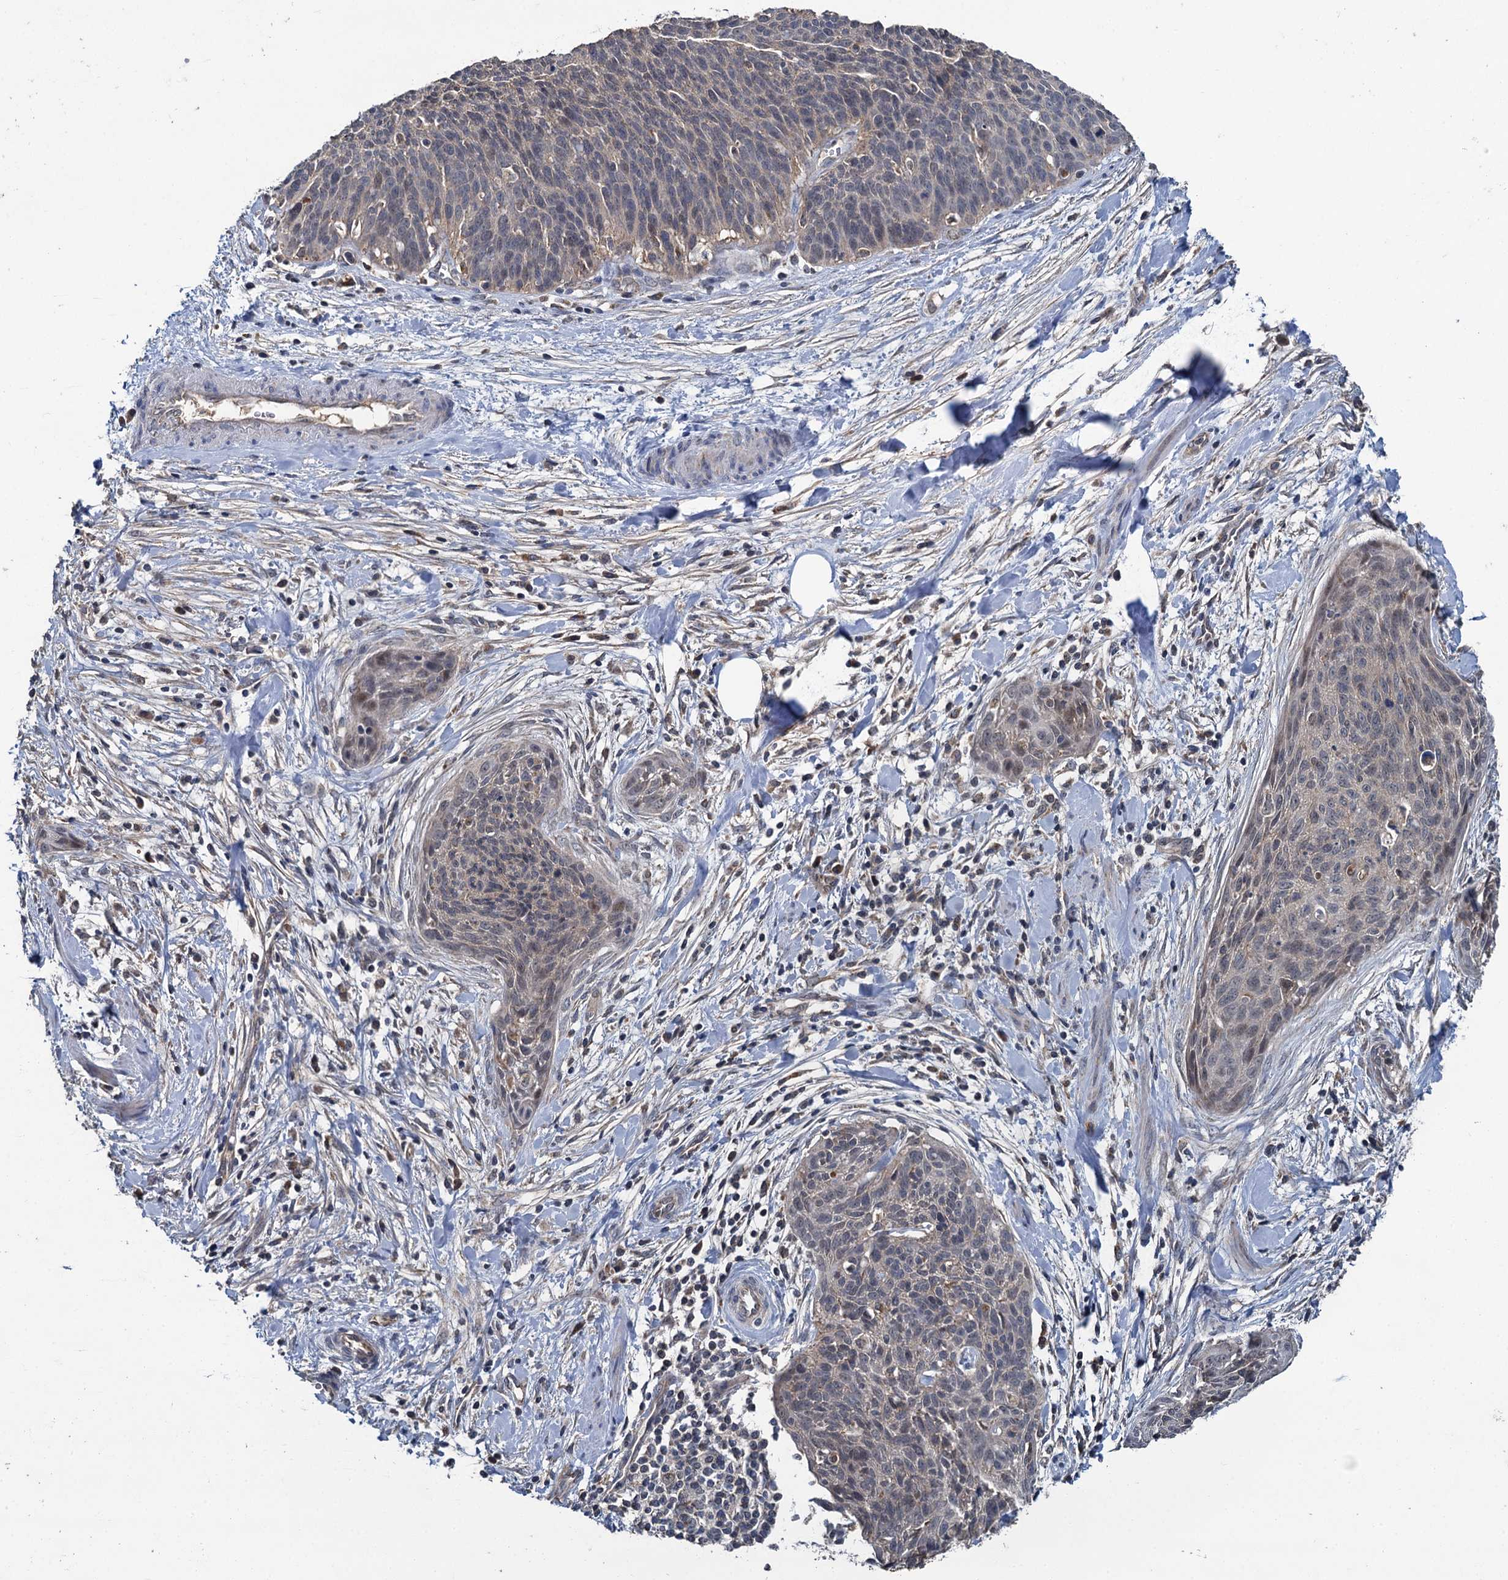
{"staining": {"intensity": "weak", "quantity": "<25%", "location": "cytoplasmic/membranous"}, "tissue": "cervical cancer", "cell_type": "Tumor cells", "image_type": "cancer", "snomed": [{"axis": "morphology", "description": "Squamous cell carcinoma, NOS"}, {"axis": "topography", "description": "Cervix"}], "caption": "An image of human cervical cancer (squamous cell carcinoma) is negative for staining in tumor cells.", "gene": "METTL4", "patient": {"sex": "female", "age": 55}}